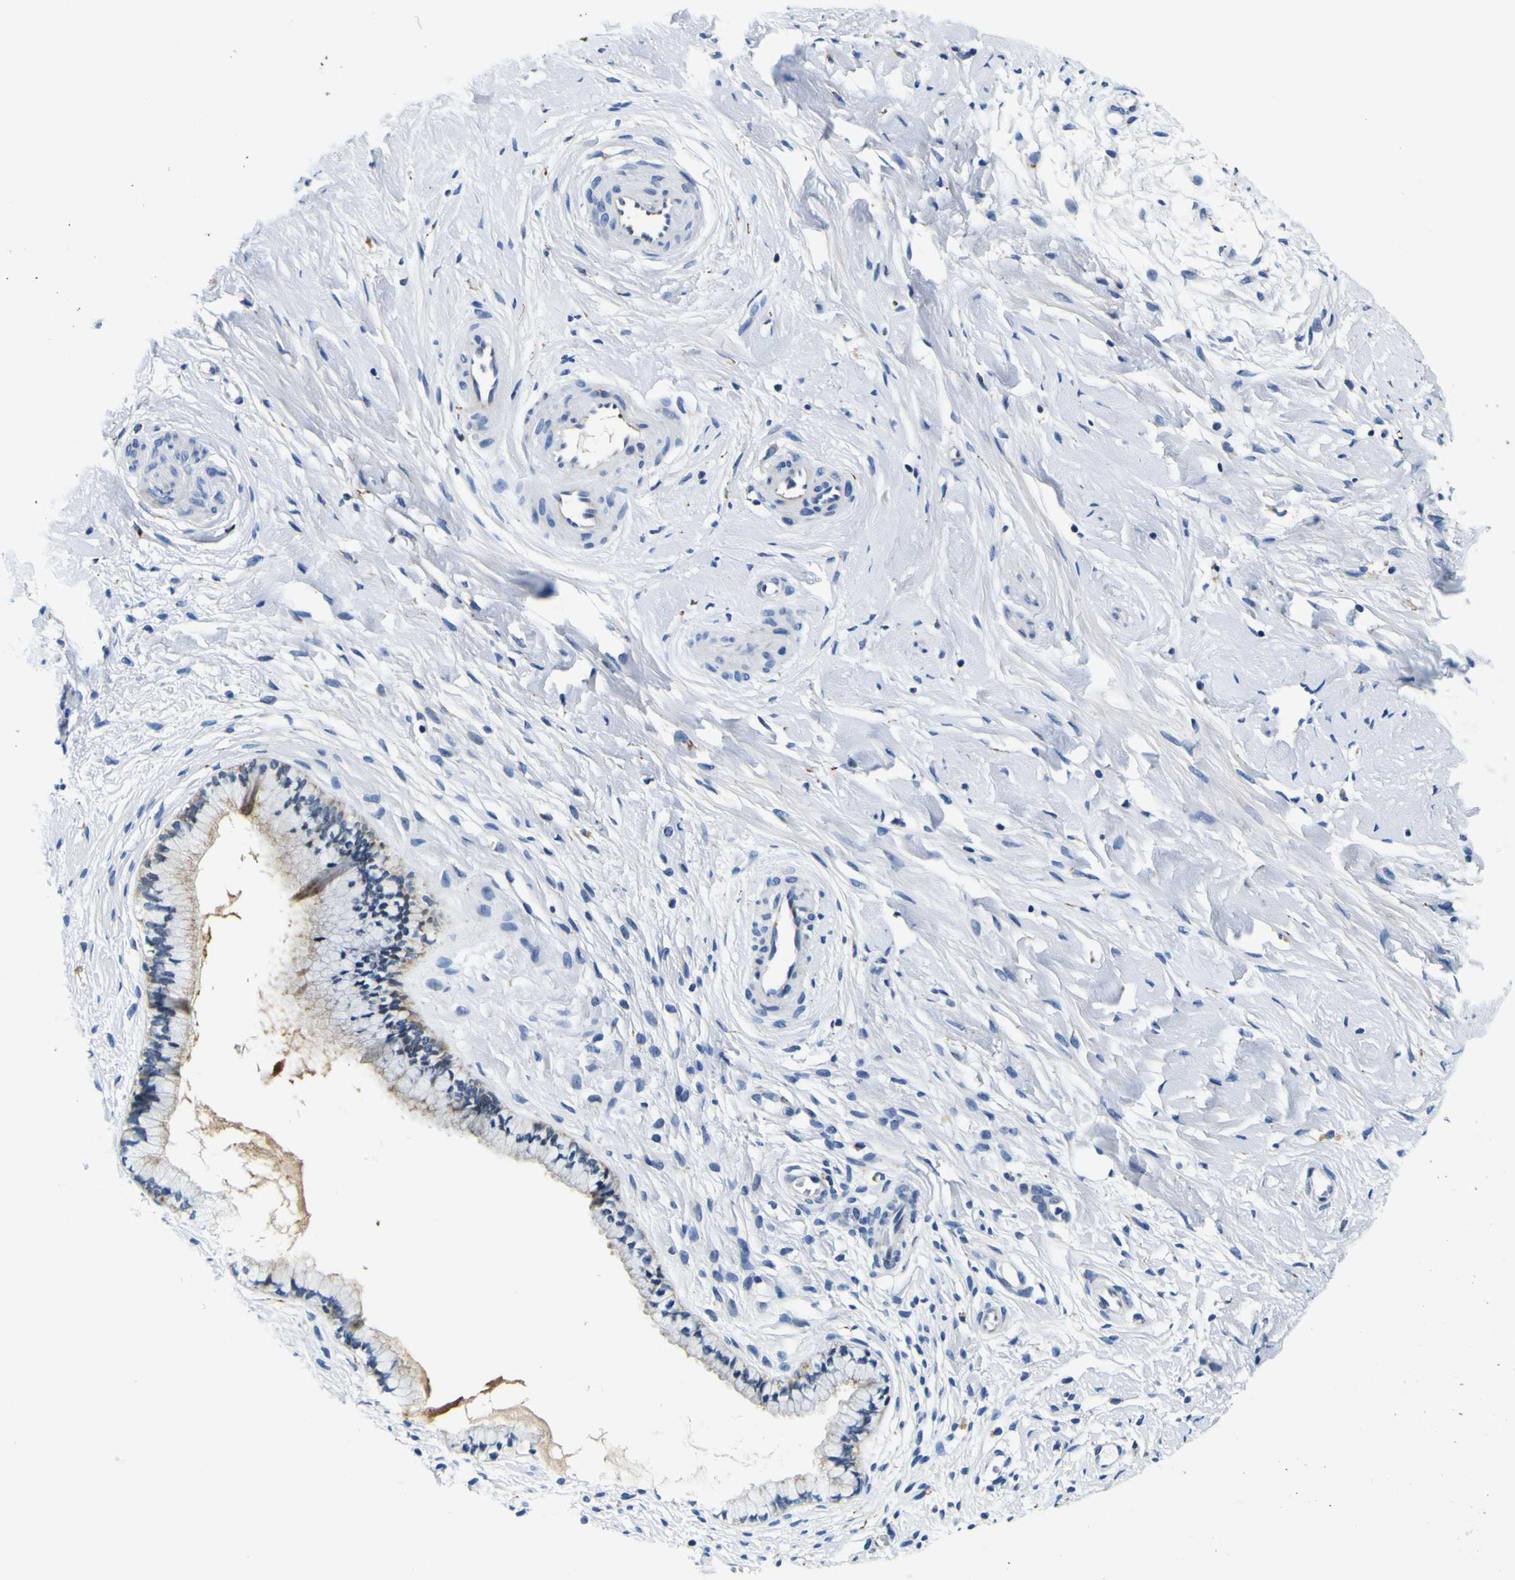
{"staining": {"intensity": "negative", "quantity": "none", "location": "none"}, "tissue": "cervix", "cell_type": "Glandular cells", "image_type": "normal", "snomed": [{"axis": "morphology", "description": "Normal tissue, NOS"}, {"axis": "topography", "description": "Cervix"}], "caption": "This is an immunohistochemistry (IHC) photomicrograph of unremarkable human cervix. There is no positivity in glandular cells.", "gene": "NLRP3", "patient": {"sex": "female", "age": 65}}